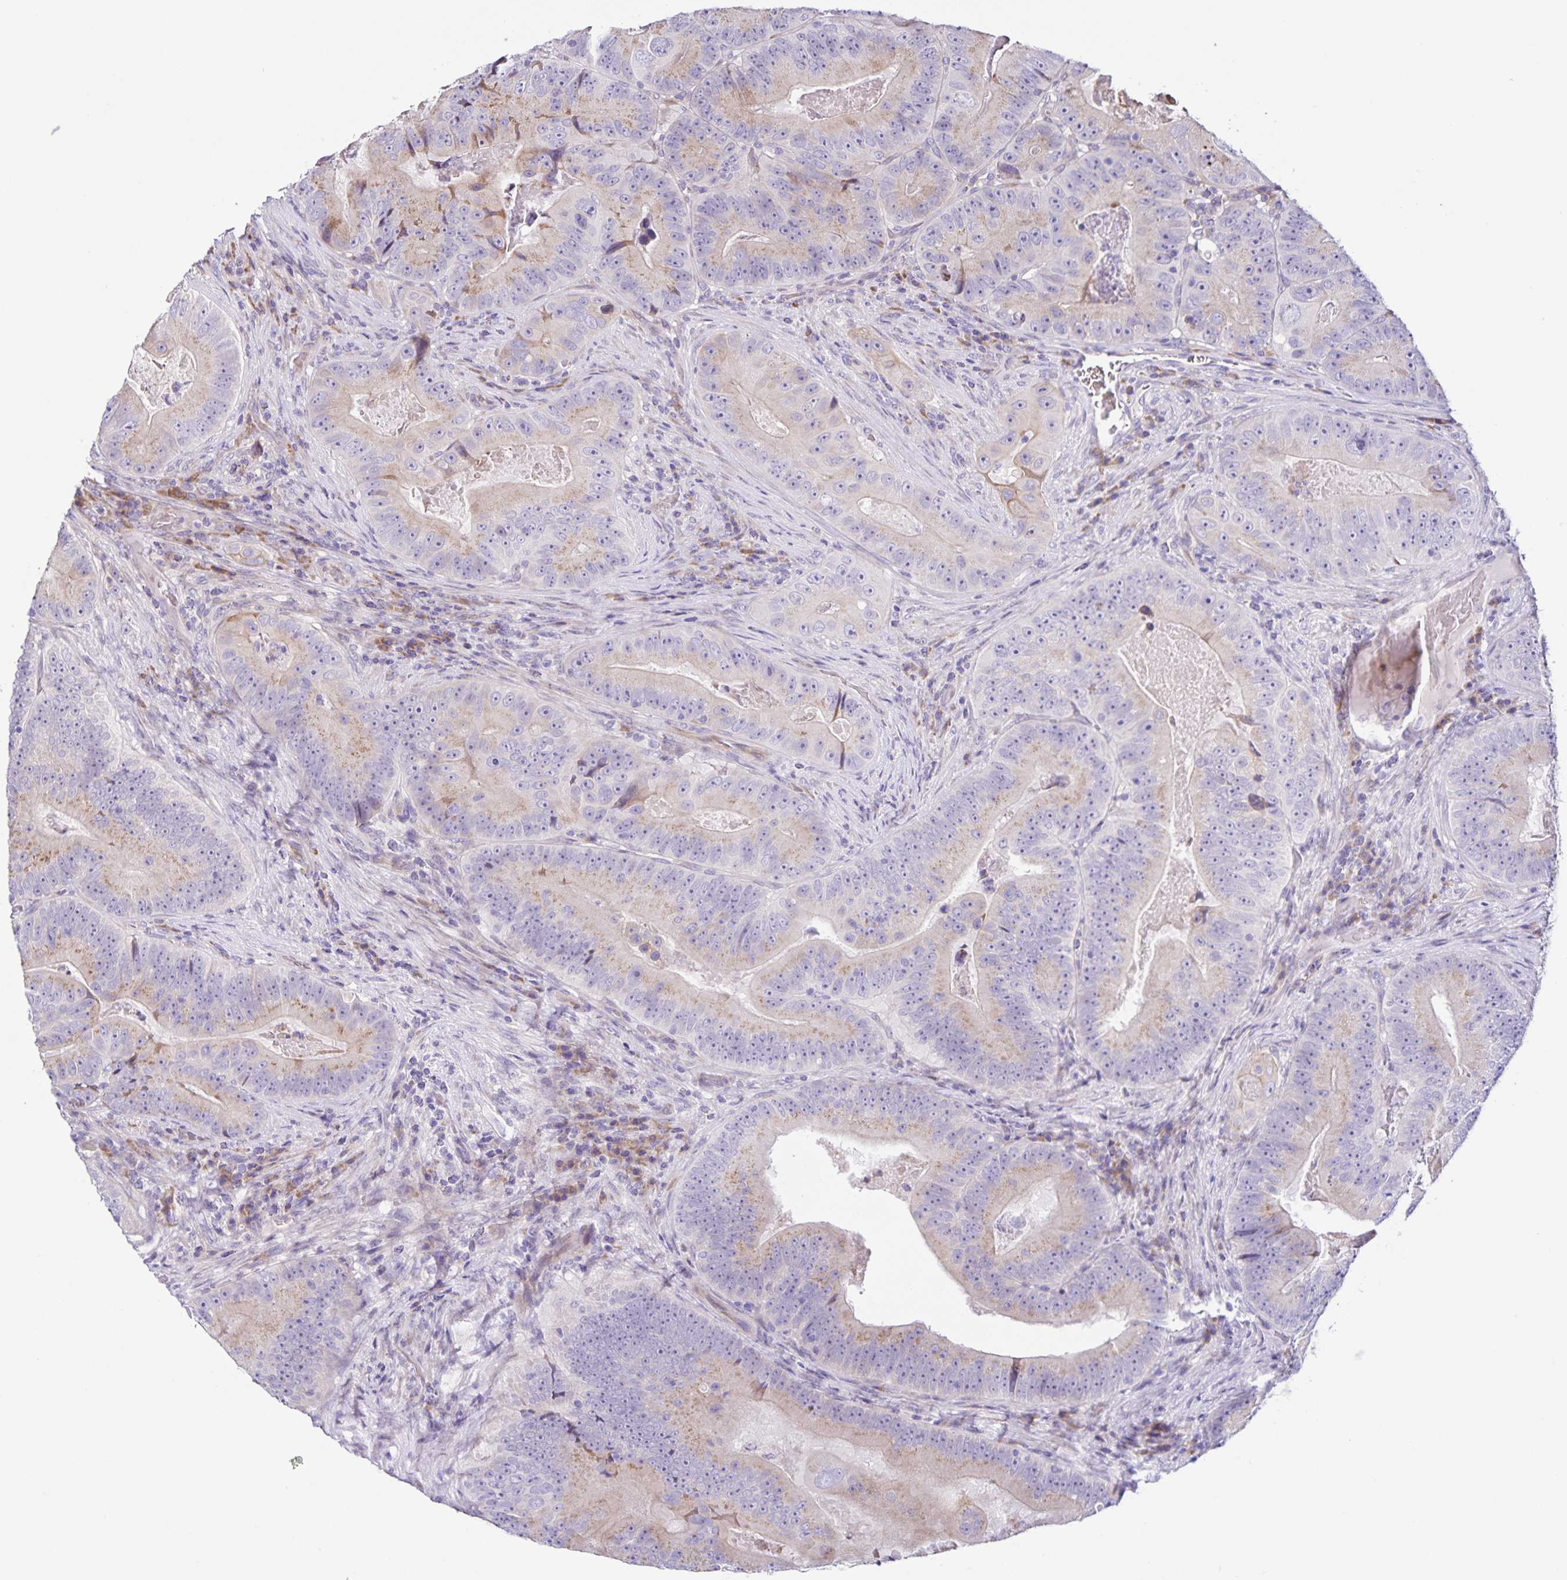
{"staining": {"intensity": "weak", "quantity": "25%-75%", "location": "cytoplasmic/membranous"}, "tissue": "colorectal cancer", "cell_type": "Tumor cells", "image_type": "cancer", "snomed": [{"axis": "morphology", "description": "Adenocarcinoma, NOS"}, {"axis": "topography", "description": "Colon"}], "caption": "Human colorectal cancer (adenocarcinoma) stained with a protein marker displays weak staining in tumor cells.", "gene": "RNFT2", "patient": {"sex": "female", "age": 86}}